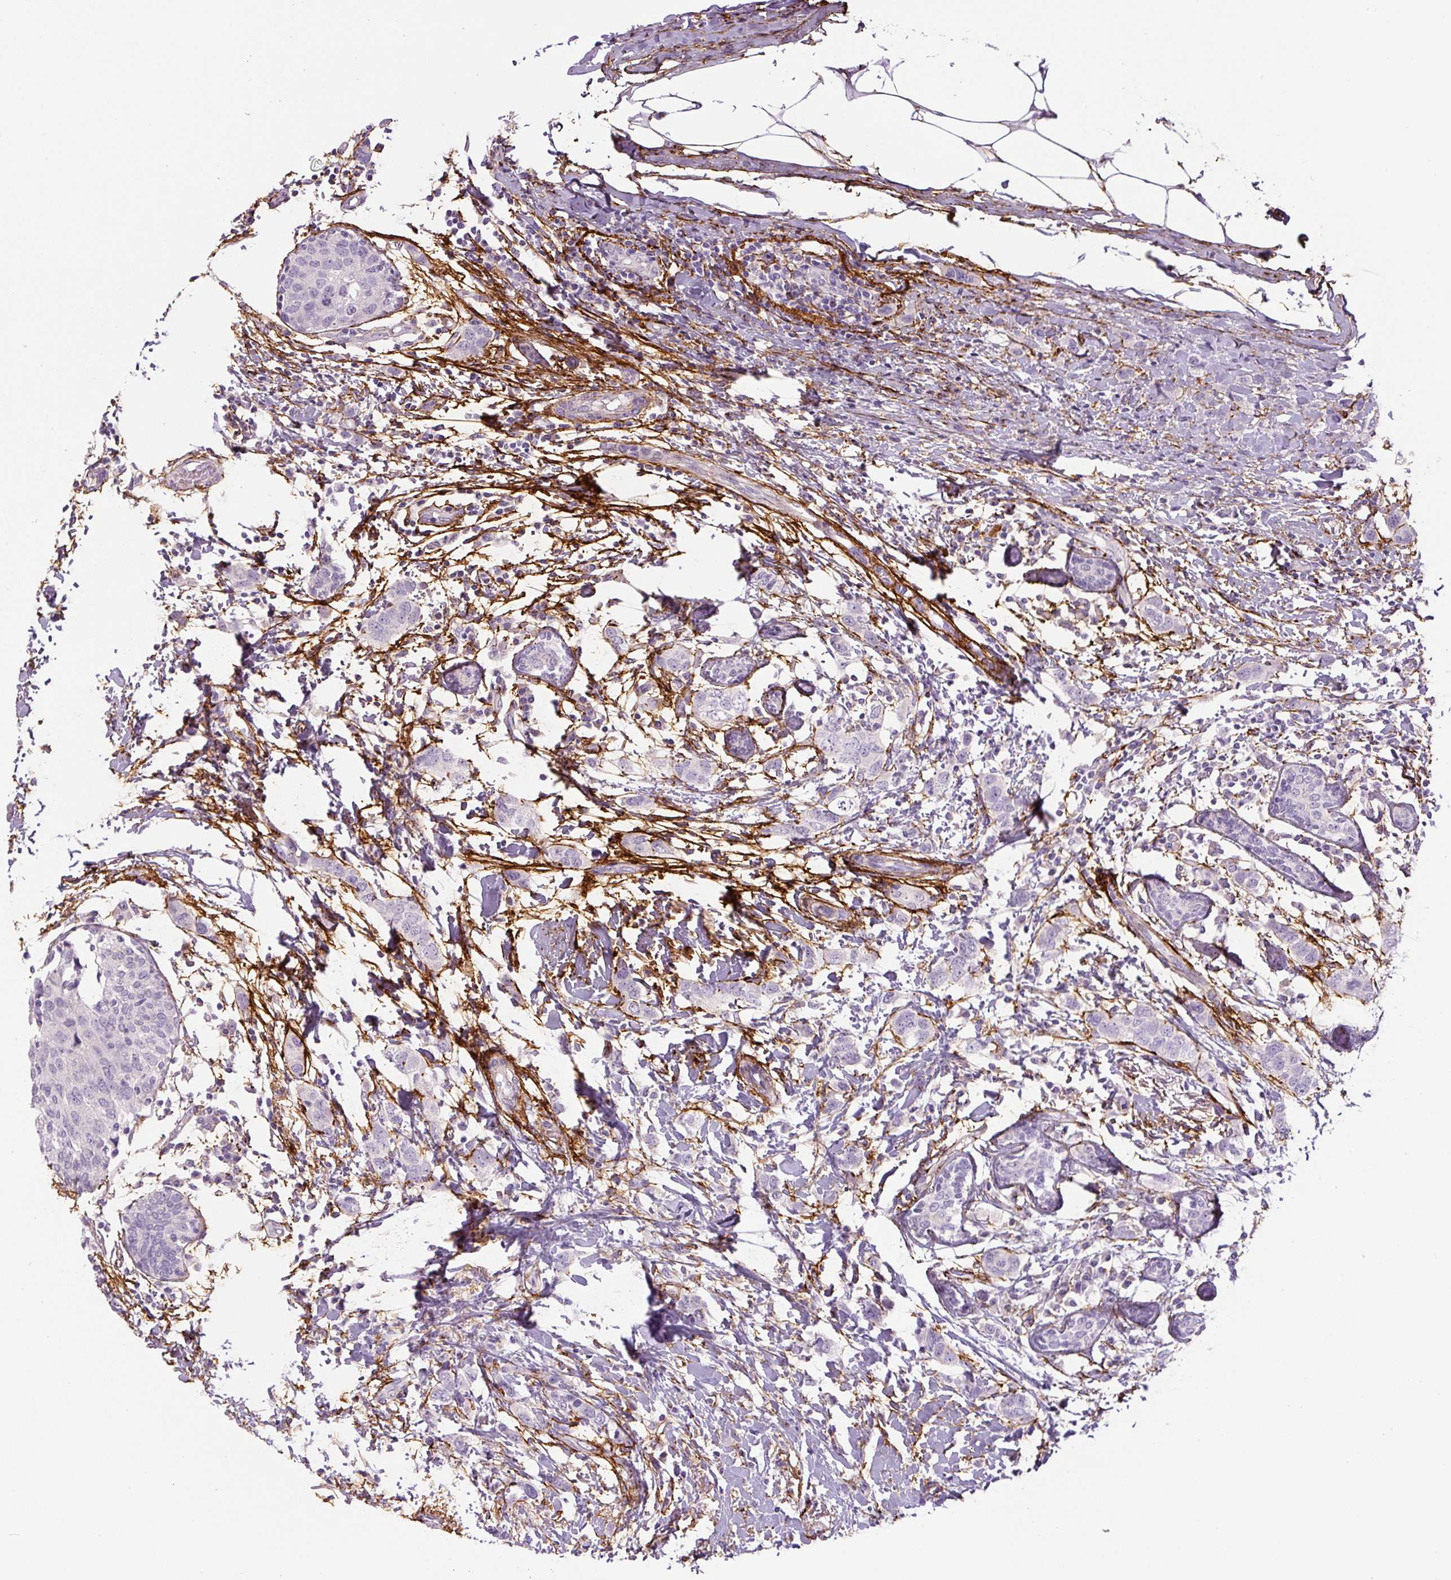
{"staining": {"intensity": "negative", "quantity": "none", "location": "none"}, "tissue": "breast cancer", "cell_type": "Tumor cells", "image_type": "cancer", "snomed": [{"axis": "morphology", "description": "Duct carcinoma"}, {"axis": "topography", "description": "Breast"}], "caption": "Immunohistochemistry (IHC) image of breast intraductal carcinoma stained for a protein (brown), which reveals no positivity in tumor cells. (IHC, brightfield microscopy, high magnification).", "gene": "FBN1", "patient": {"sex": "female", "age": 50}}